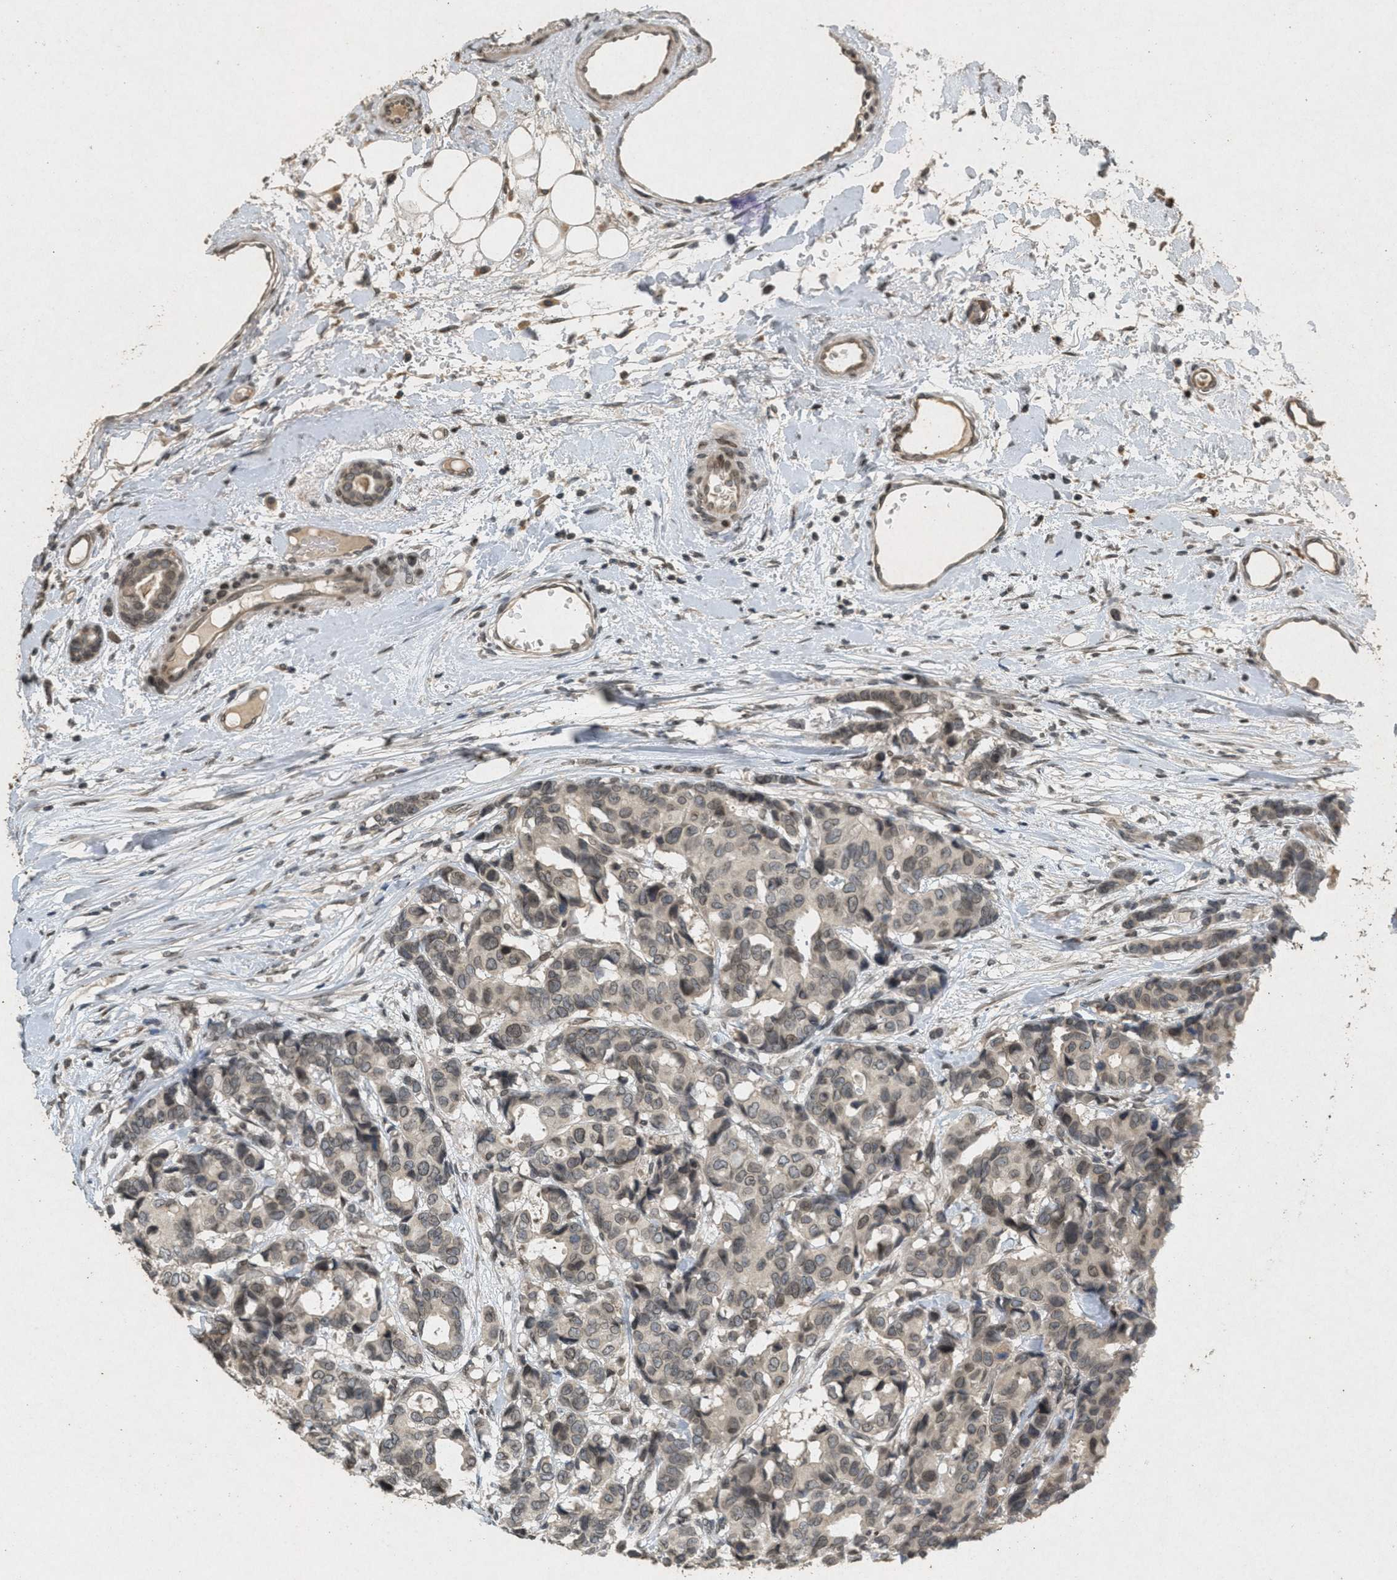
{"staining": {"intensity": "moderate", "quantity": ">75%", "location": "cytoplasmic/membranous,nuclear"}, "tissue": "breast cancer", "cell_type": "Tumor cells", "image_type": "cancer", "snomed": [{"axis": "morphology", "description": "Duct carcinoma"}, {"axis": "topography", "description": "Breast"}], "caption": "Breast cancer was stained to show a protein in brown. There is medium levels of moderate cytoplasmic/membranous and nuclear expression in about >75% of tumor cells.", "gene": "ABHD6", "patient": {"sex": "female", "age": 87}}